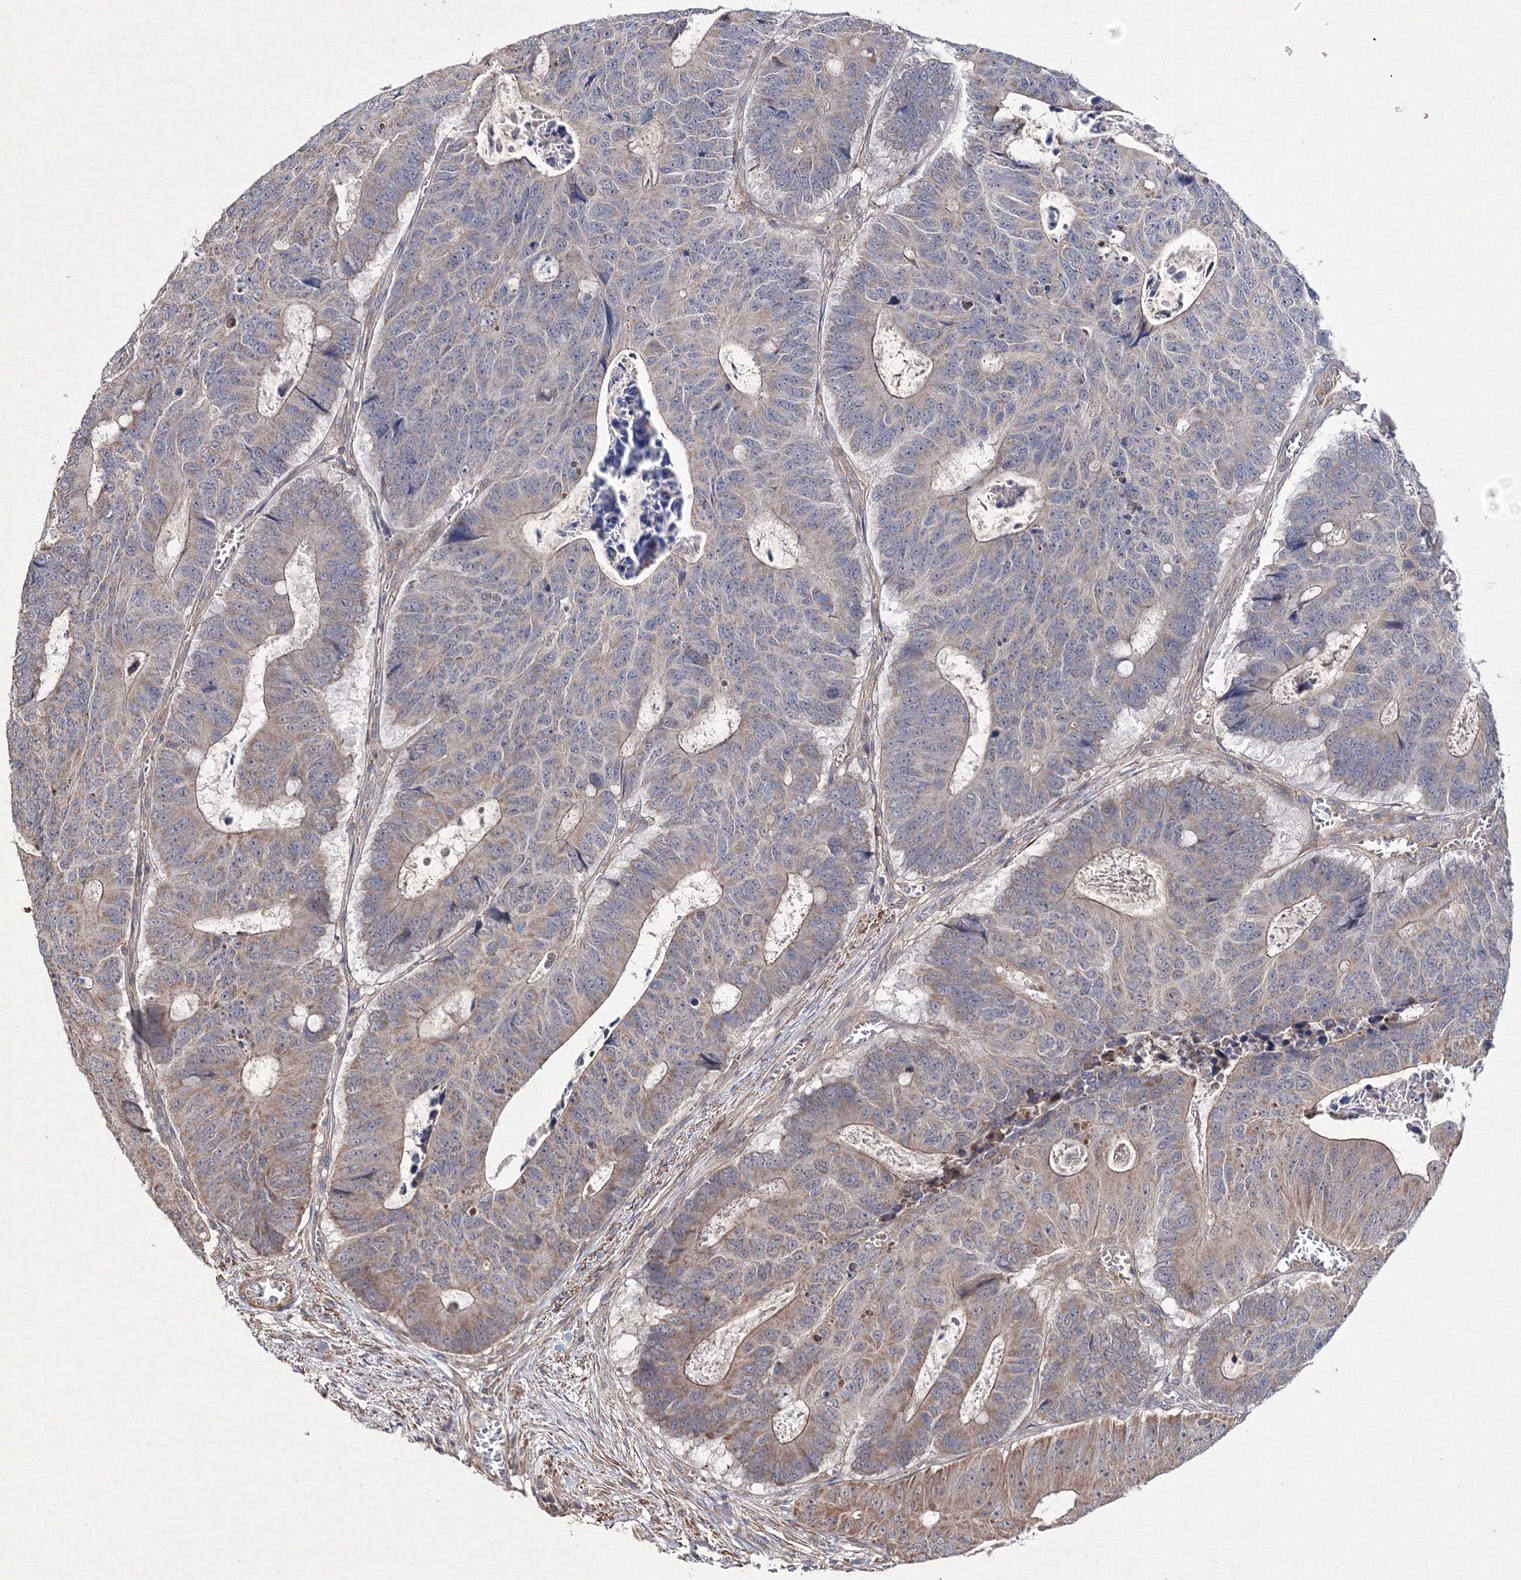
{"staining": {"intensity": "weak", "quantity": "25%-75%", "location": "cytoplasmic/membranous"}, "tissue": "colorectal cancer", "cell_type": "Tumor cells", "image_type": "cancer", "snomed": [{"axis": "morphology", "description": "Adenocarcinoma, NOS"}, {"axis": "topography", "description": "Colon"}], "caption": "Immunohistochemistry micrograph of neoplastic tissue: human colorectal cancer (adenocarcinoma) stained using immunohistochemistry reveals low levels of weak protein expression localized specifically in the cytoplasmic/membranous of tumor cells, appearing as a cytoplasmic/membranous brown color.", "gene": "PPP2R2B", "patient": {"sex": "male", "age": 87}}